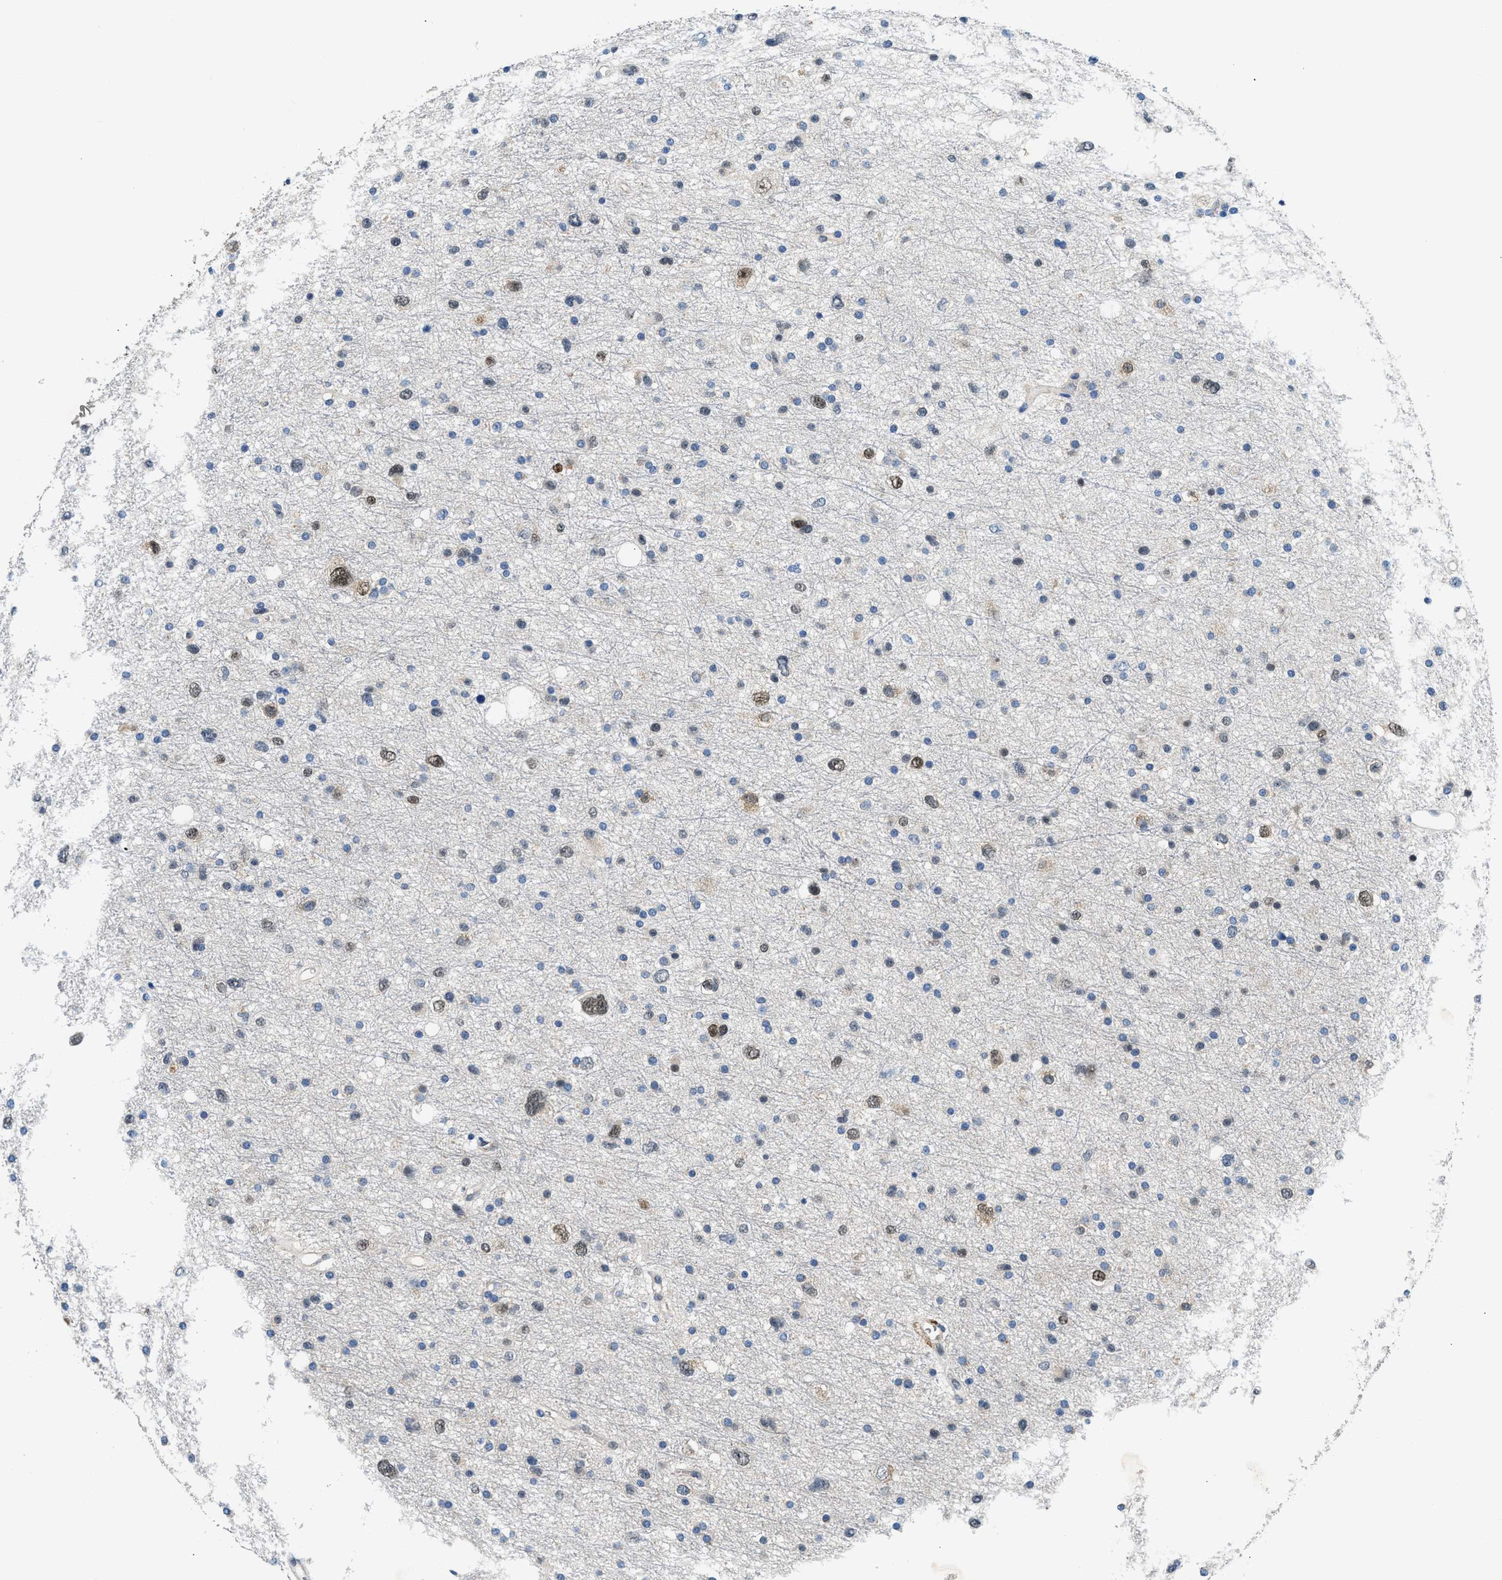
{"staining": {"intensity": "weak", "quantity": "25%-75%", "location": "nuclear"}, "tissue": "glioma", "cell_type": "Tumor cells", "image_type": "cancer", "snomed": [{"axis": "morphology", "description": "Glioma, malignant, Low grade"}, {"axis": "topography", "description": "Brain"}], "caption": "IHC (DAB) staining of human glioma shows weak nuclear protein positivity in approximately 25%-75% of tumor cells.", "gene": "TOX", "patient": {"sex": "female", "age": 37}}